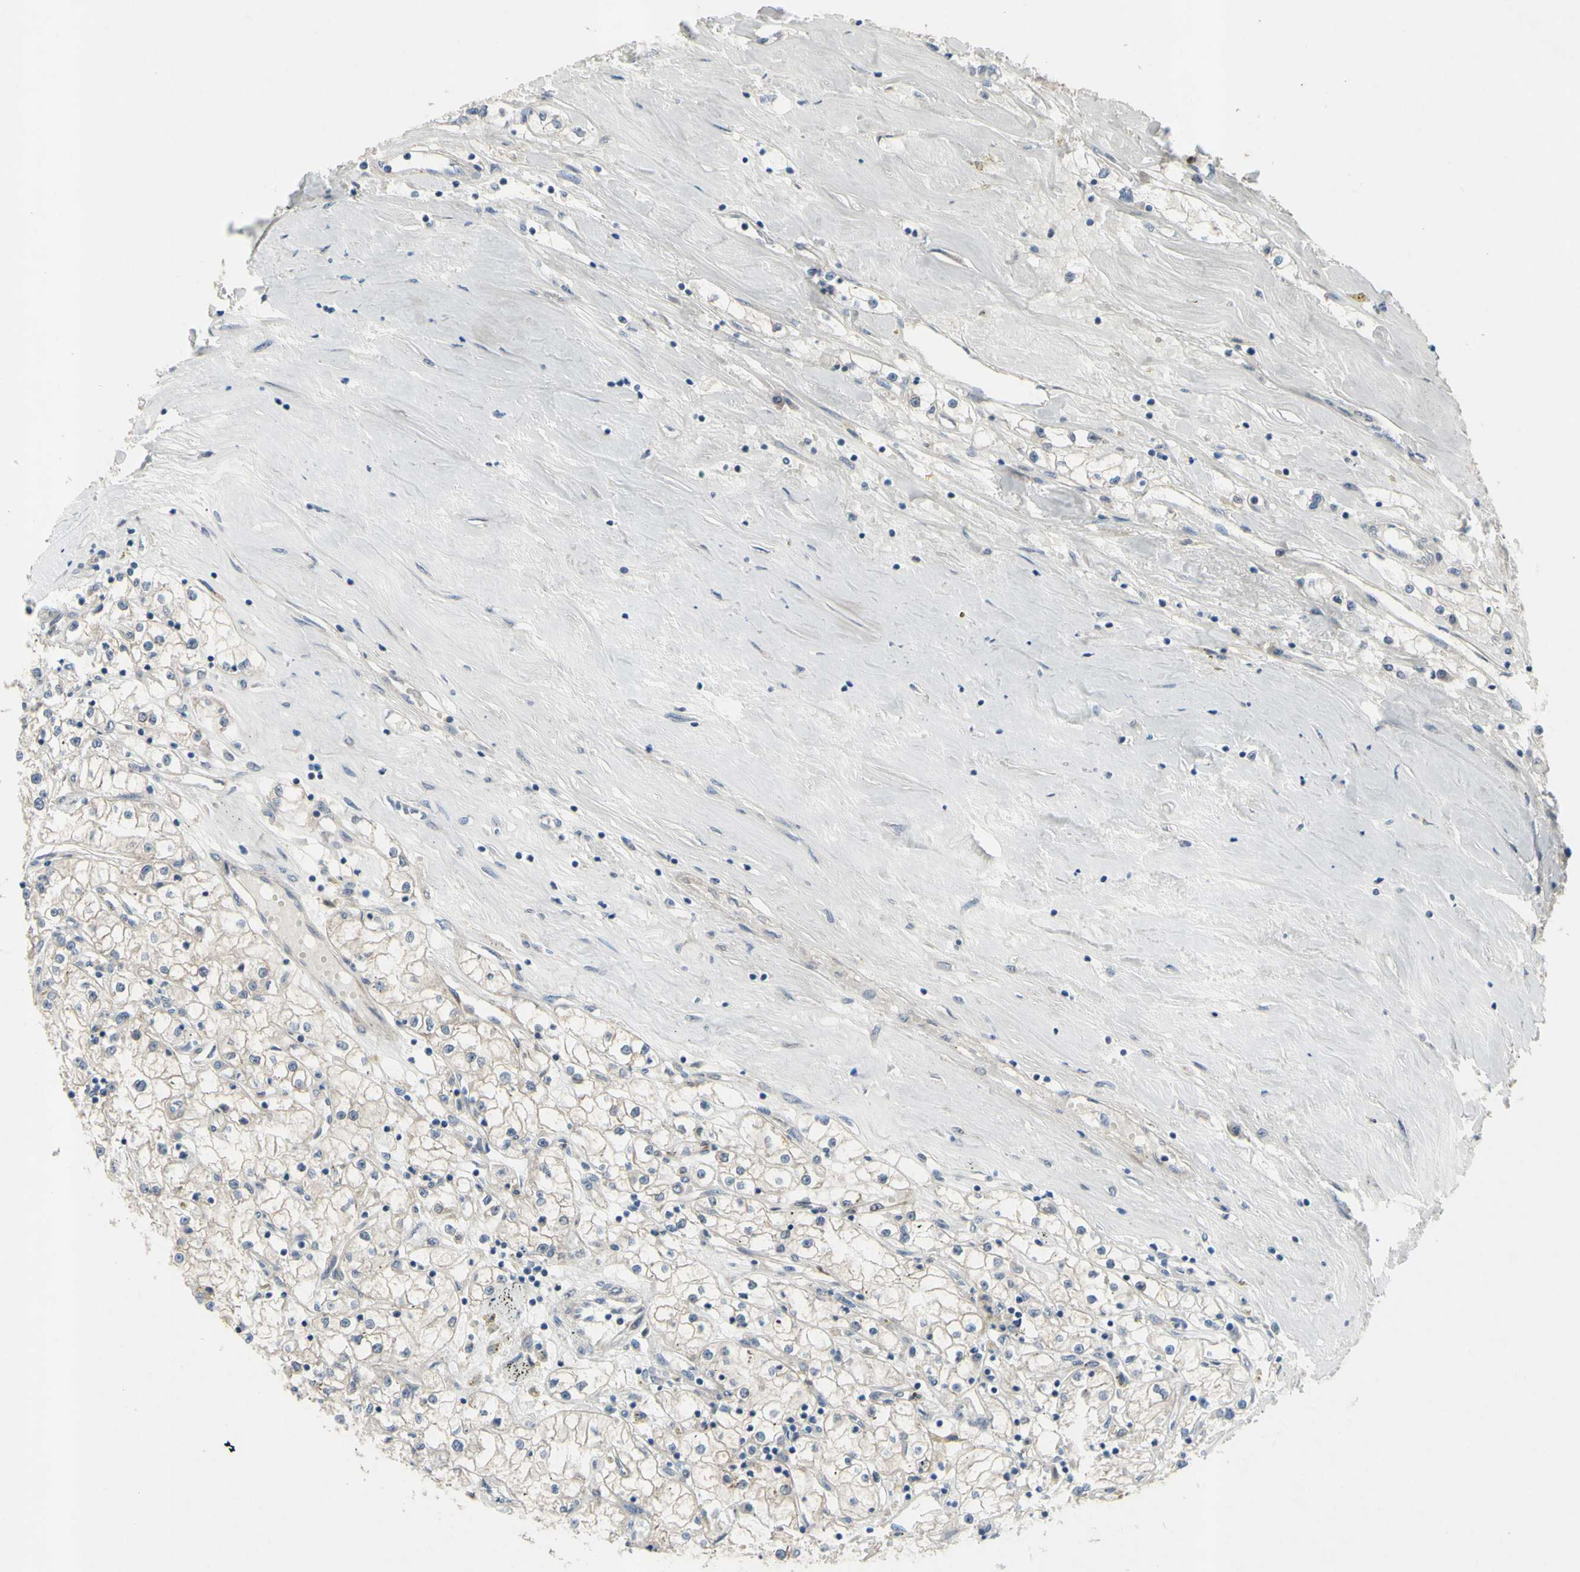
{"staining": {"intensity": "weak", "quantity": ">75%", "location": "cytoplasmic/membranous"}, "tissue": "renal cancer", "cell_type": "Tumor cells", "image_type": "cancer", "snomed": [{"axis": "morphology", "description": "Adenocarcinoma, NOS"}, {"axis": "topography", "description": "Kidney"}], "caption": "Human adenocarcinoma (renal) stained with a protein marker exhibits weak staining in tumor cells.", "gene": "GRAMD2B", "patient": {"sex": "male", "age": 56}}